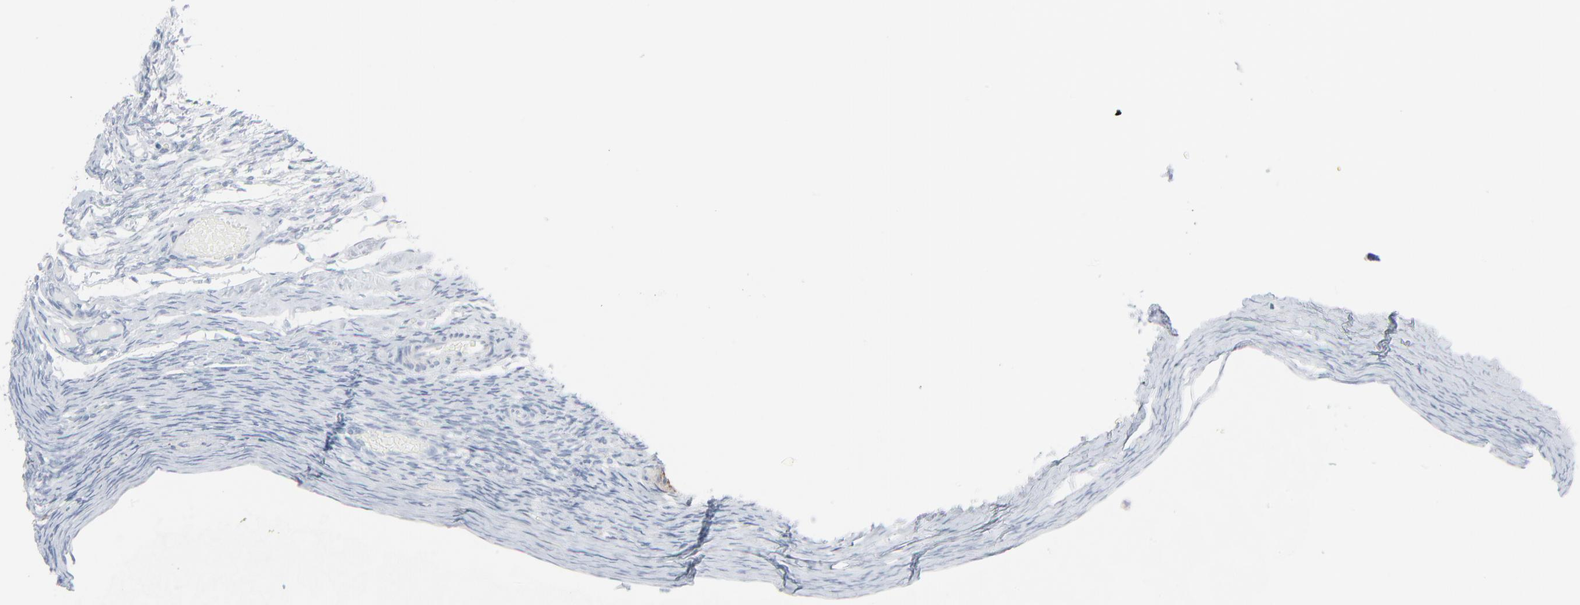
{"staining": {"intensity": "negative", "quantity": "none", "location": "none"}, "tissue": "ovary", "cell_type": "Follicle cells", "image_type": "normal", "snomed": [{"axis": "morphology", "description": "Normal tissue, NOS"}, {"axis": "topography", "description": "Ovary"}], "caption": "IHC photomicrograph of unremarkable ovary stained for a protein (brown), which demonstrates no staining in follicle cells.", "gene": "BGN", "patient": {"sex": "female", "age": 60}}